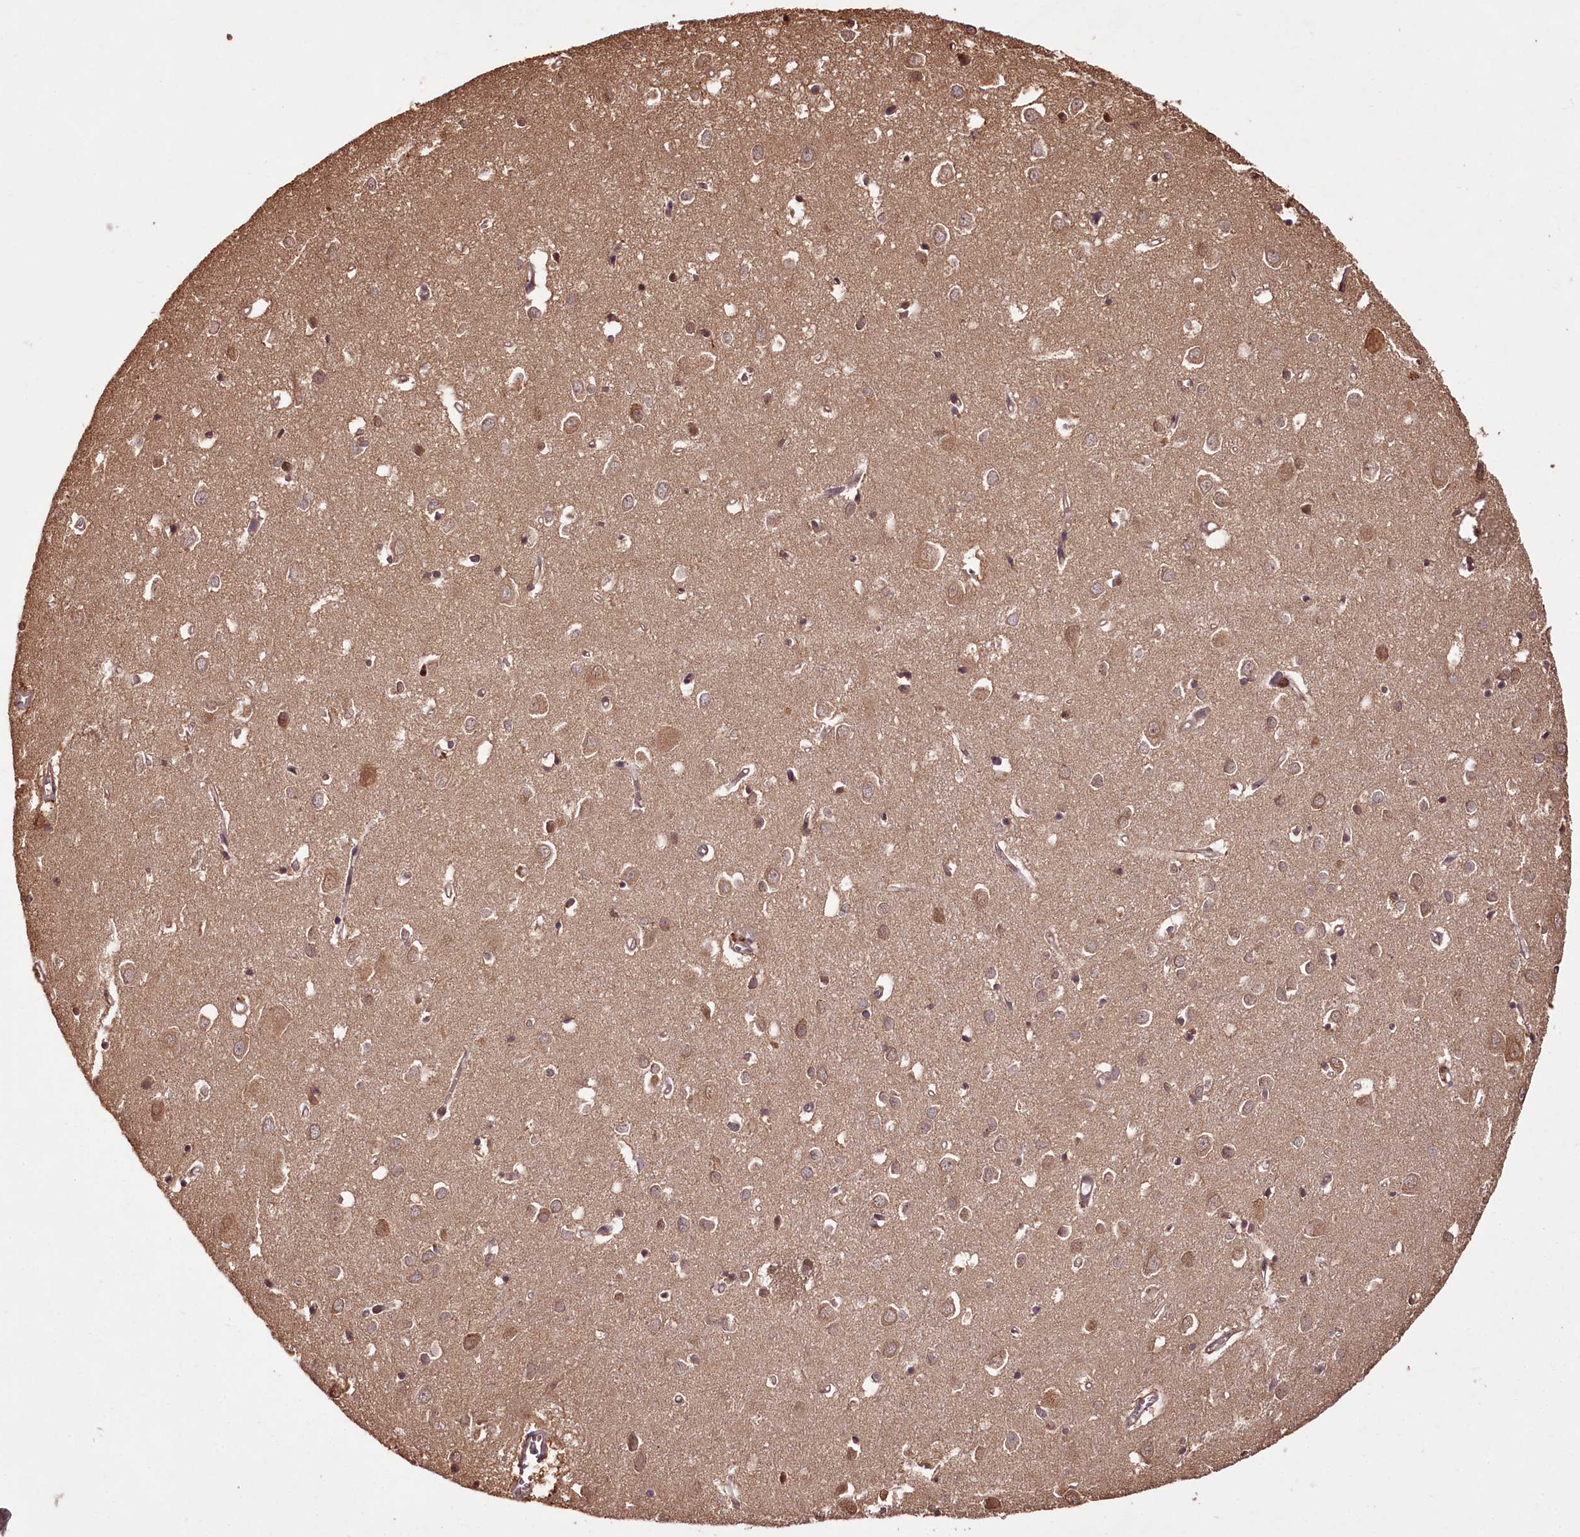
{"staining": {"intensity": "moderate", "quantity": ">75%", "location": "cytoplasmic/membranous"}, "tissue": "cerebral cortex", "cell_type": "Endothelial cells", "image_type": "normal", "snomed": [{"axis": "morphology", "description": "Normal tissue, NOS"}, {"axis": "topography", "description": "Cerebral cortex"}], "caption": "Cerebral cortex stained with a brown dye demonstrates moderate cytoplasmic/membranous positive expression in approximately >75% of endothelial cells.", "gene": "NPRL2", "patient": {"sex": "female", "age": 64}}